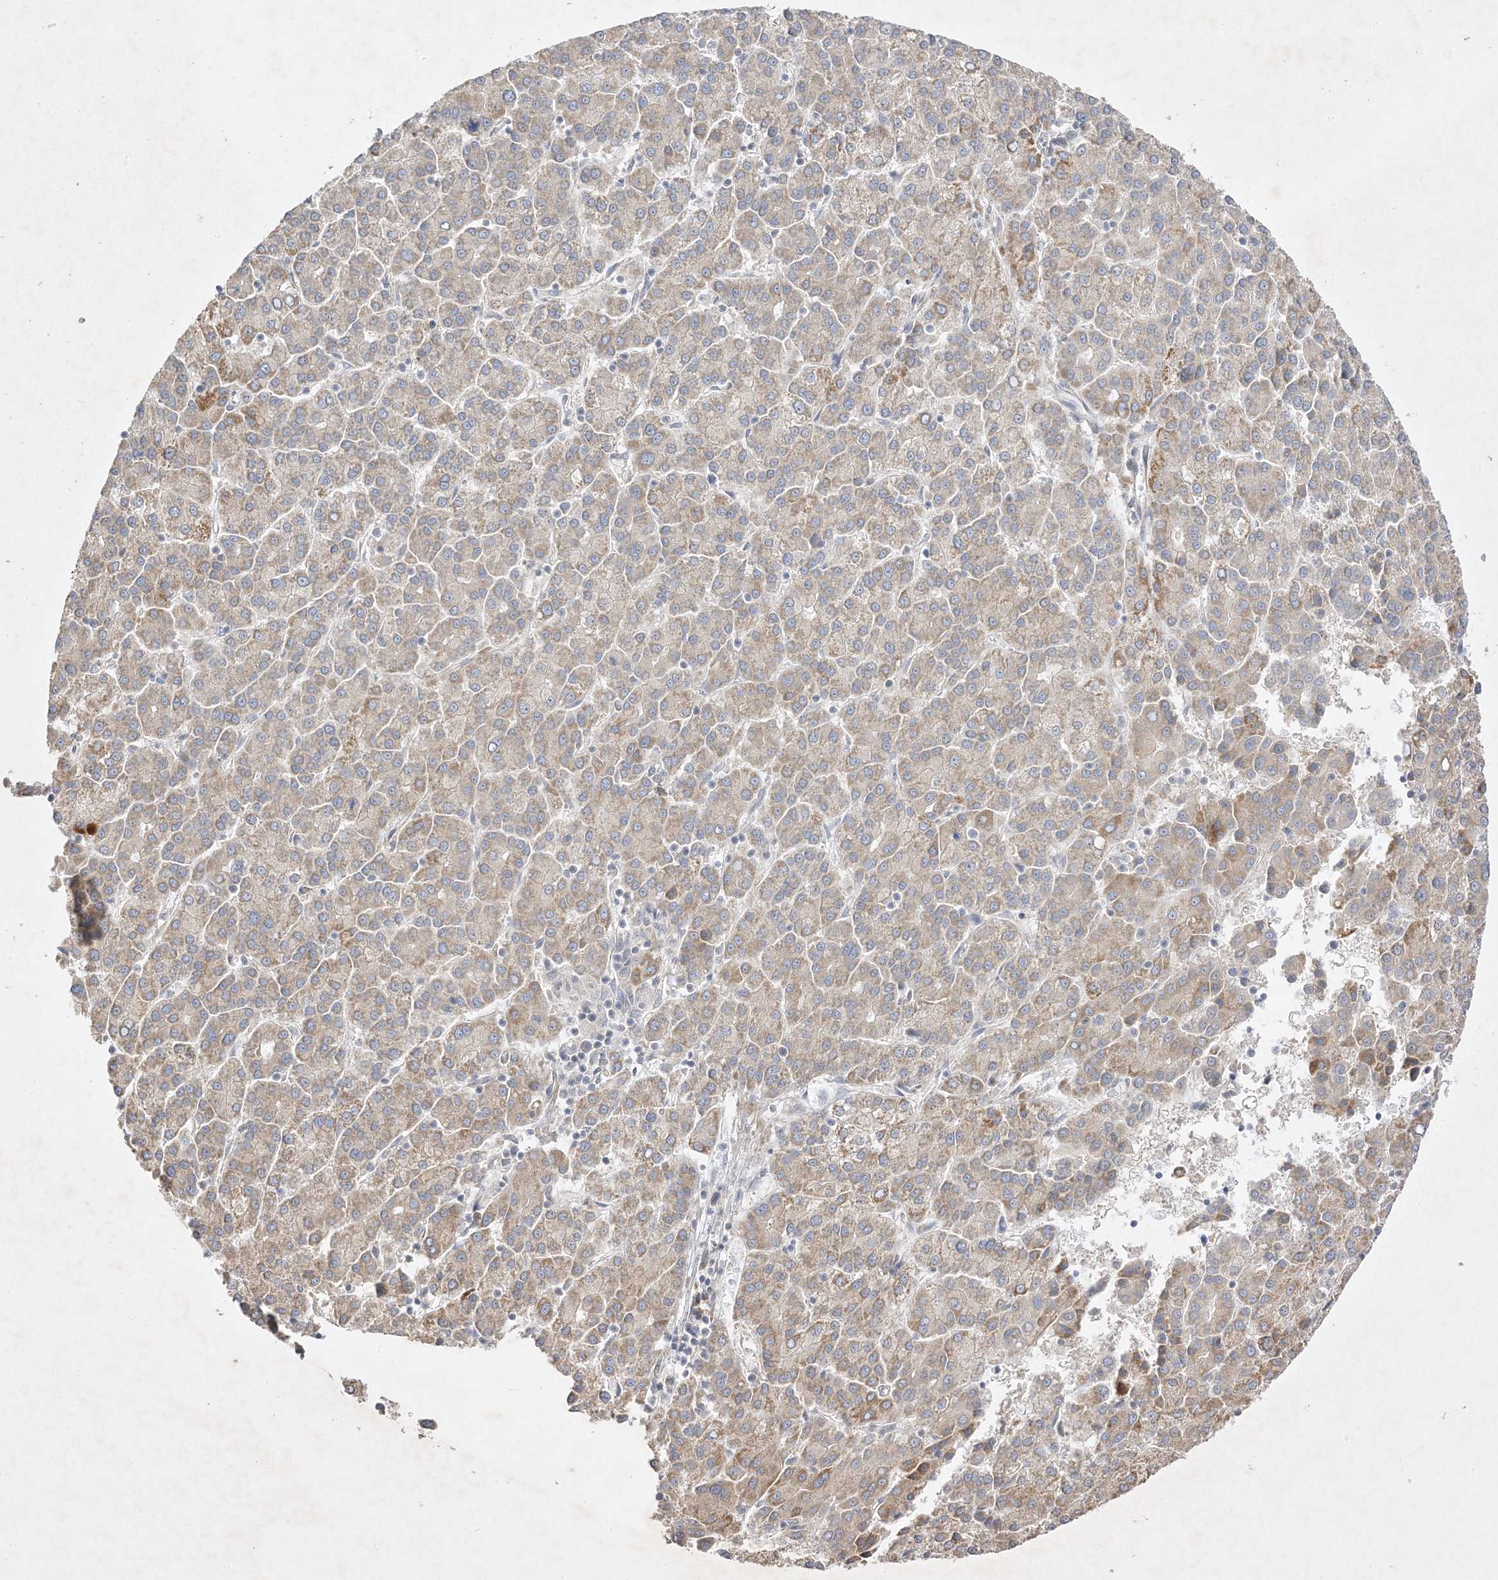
{"staining": {"intensity": "weak", "quantity": ">75%", "location": "cytoplasmic/membranous"}, "tissue": "liver cancer", "cell_type": "Tumor cells", "image_type": "cancer", "snomed": [{"axis": "morphology", "description": "Carcinoma, Hepatocellular, NOS"}, {"axis": "topography", "description": "Liver"}], "caption": "This is an image of immunohistochemistry (IHC) staining of liver cancer, which shows weak positivity in the cytoplasmic/membranous of tumor cells.", "gene": "C2CD2", "patient": {"sex": "female", "age": 58}}